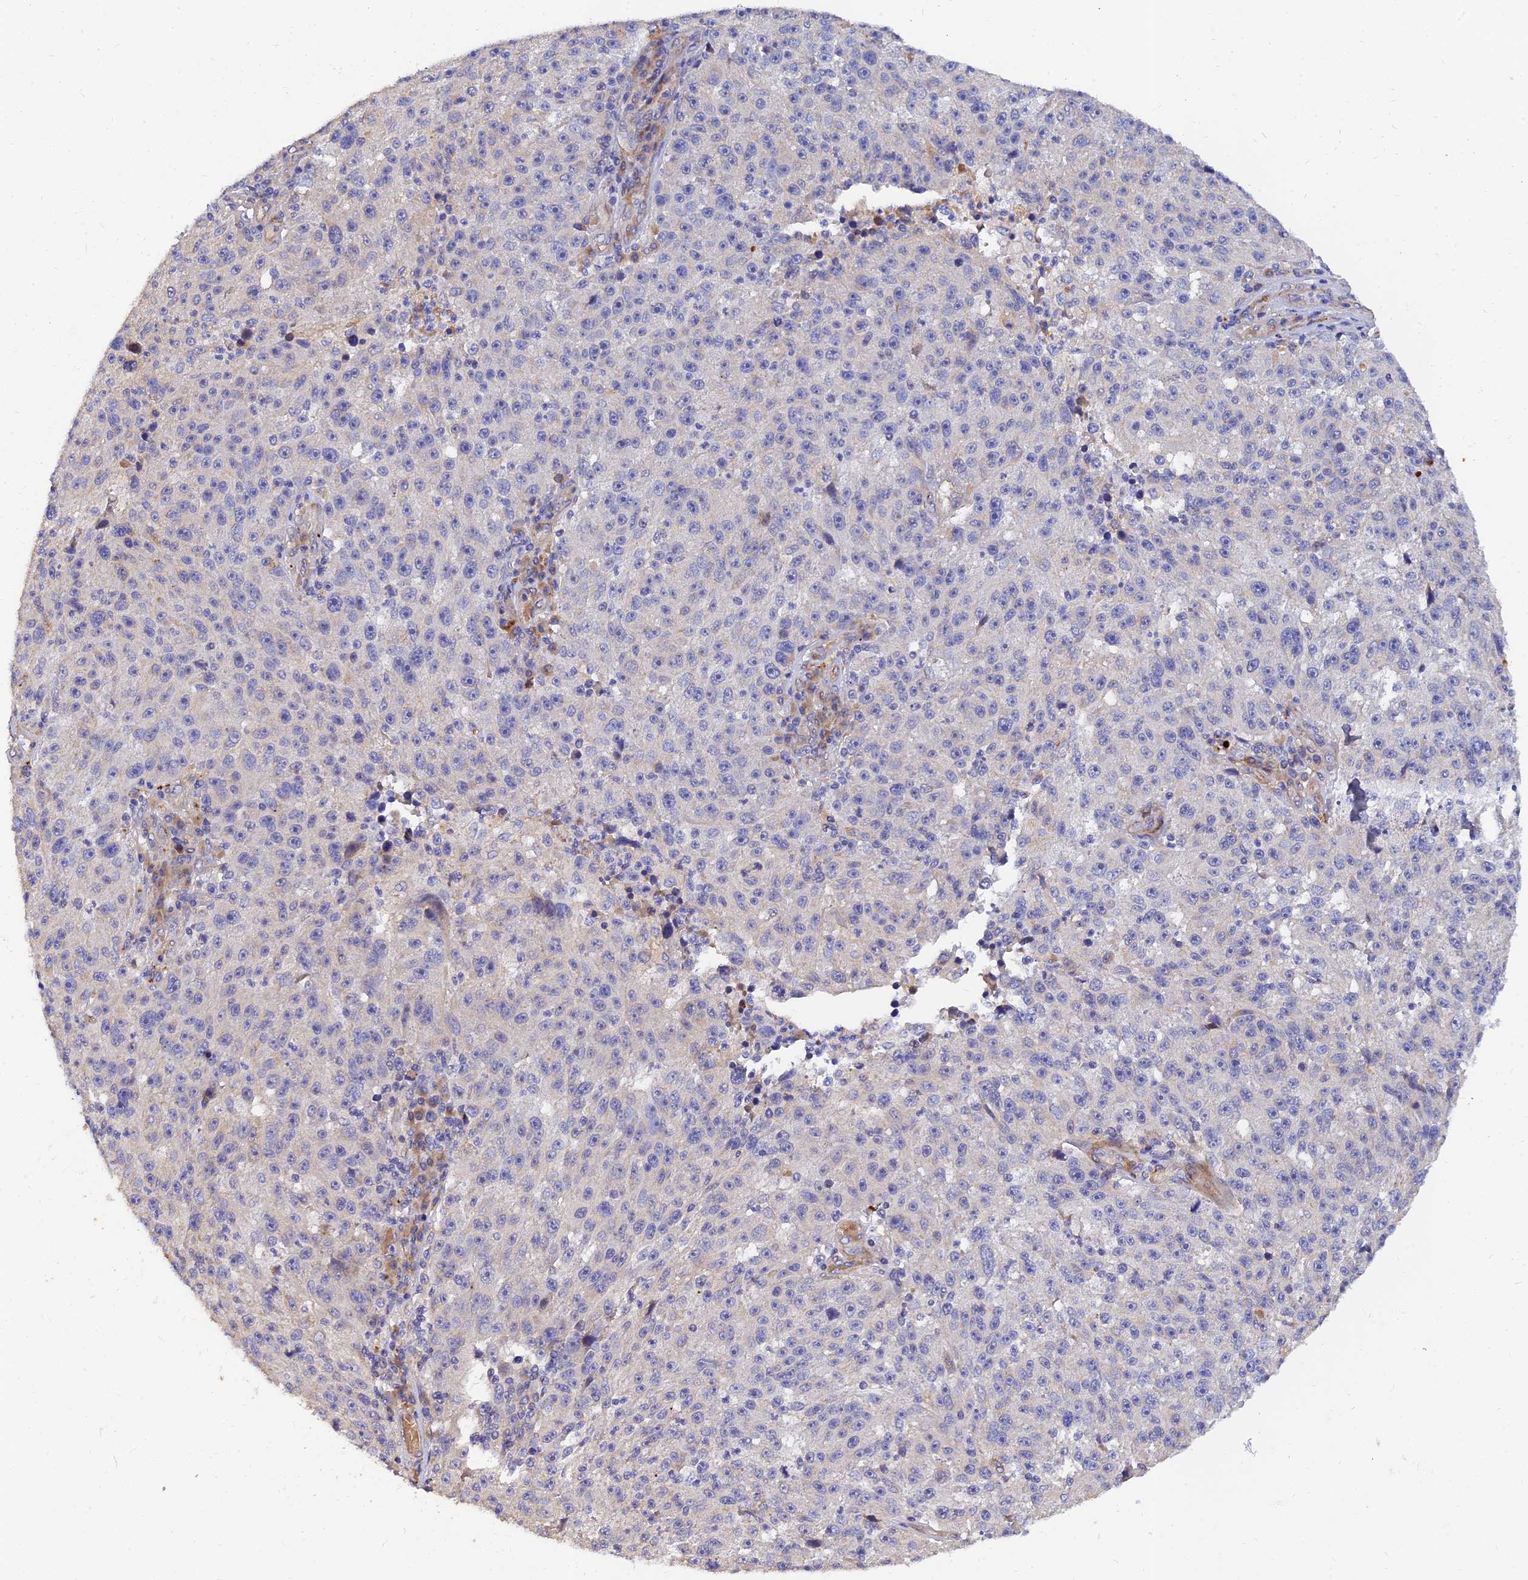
{"staining": {"intensity": "negative", "quantity": "none", "location": "none"}, "tissue": "melanoma", "cell_type": "Tumor cells", "image_type": "cancer", "snomed": [{"axis": "morphology", "description": "Malignant melanoma, NOS"}, {"axis": "topography", "description": "Skin"}], "caption": "Human malignant melanoma stained for a protein using IHC exhibits no staining in tumor cells.", "gene": "MRPL35", "patient": {"sex": "male", "age": 53}}